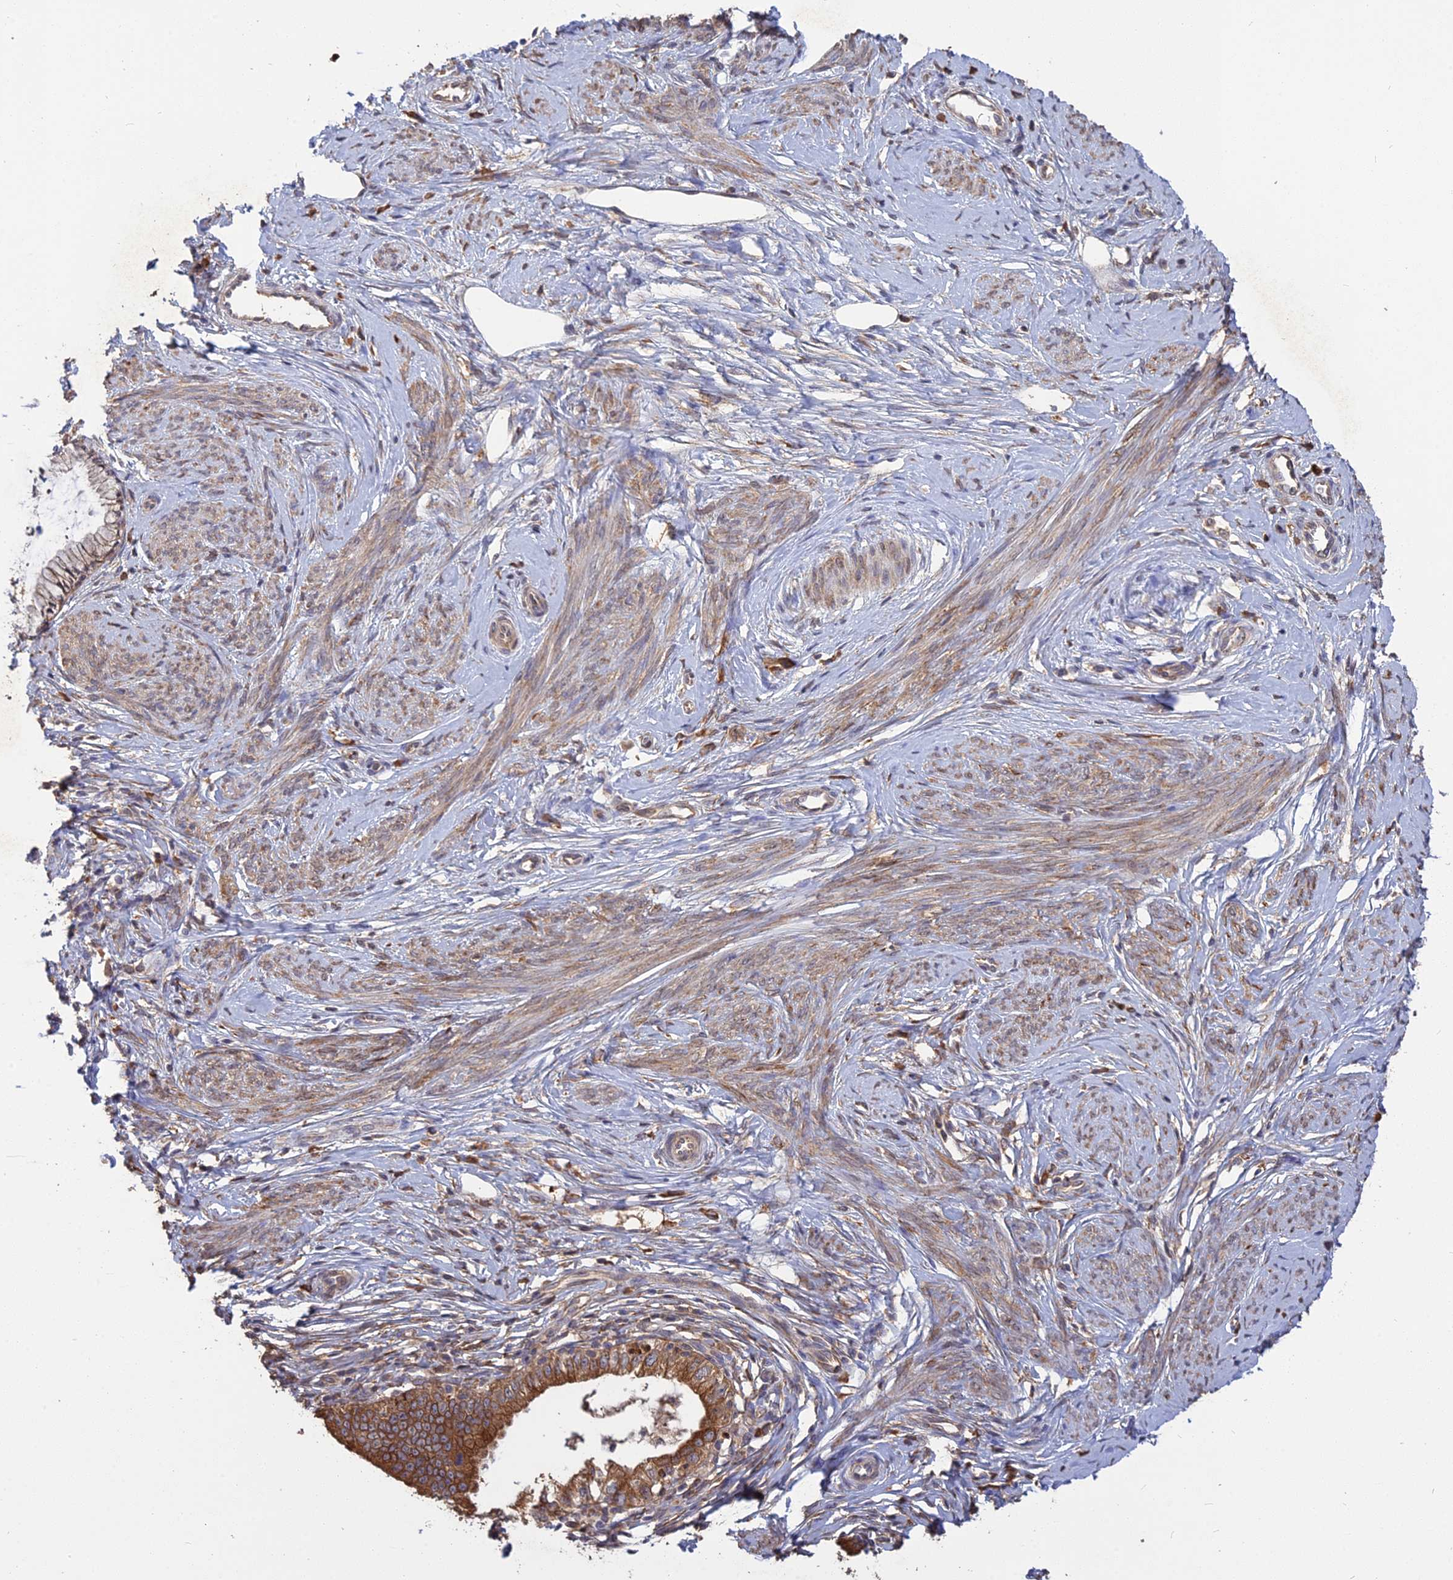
{"staining": {"intensity": "strong", "quantity": ">75%", "location": "cytoplasmic/membranous"}, "tissue": "cervical cancer", "cell_type": "Tumor cells", "image_type": "cancer", "snomed": [{"axis": "morphology", "description": "Adenocarcinoma, NOS"}, {"axis": "topography", "description": "Cervix"}], "caption": "A photomicrograph showing strong cytoplasmic/membranous positivity in about >75% of tumor cells in adenocarcinoma (cervical), as visualized by brown immunohistochemical staining.", "gene": "PPIC", "patient": {"sex": "female", "age": 36}}